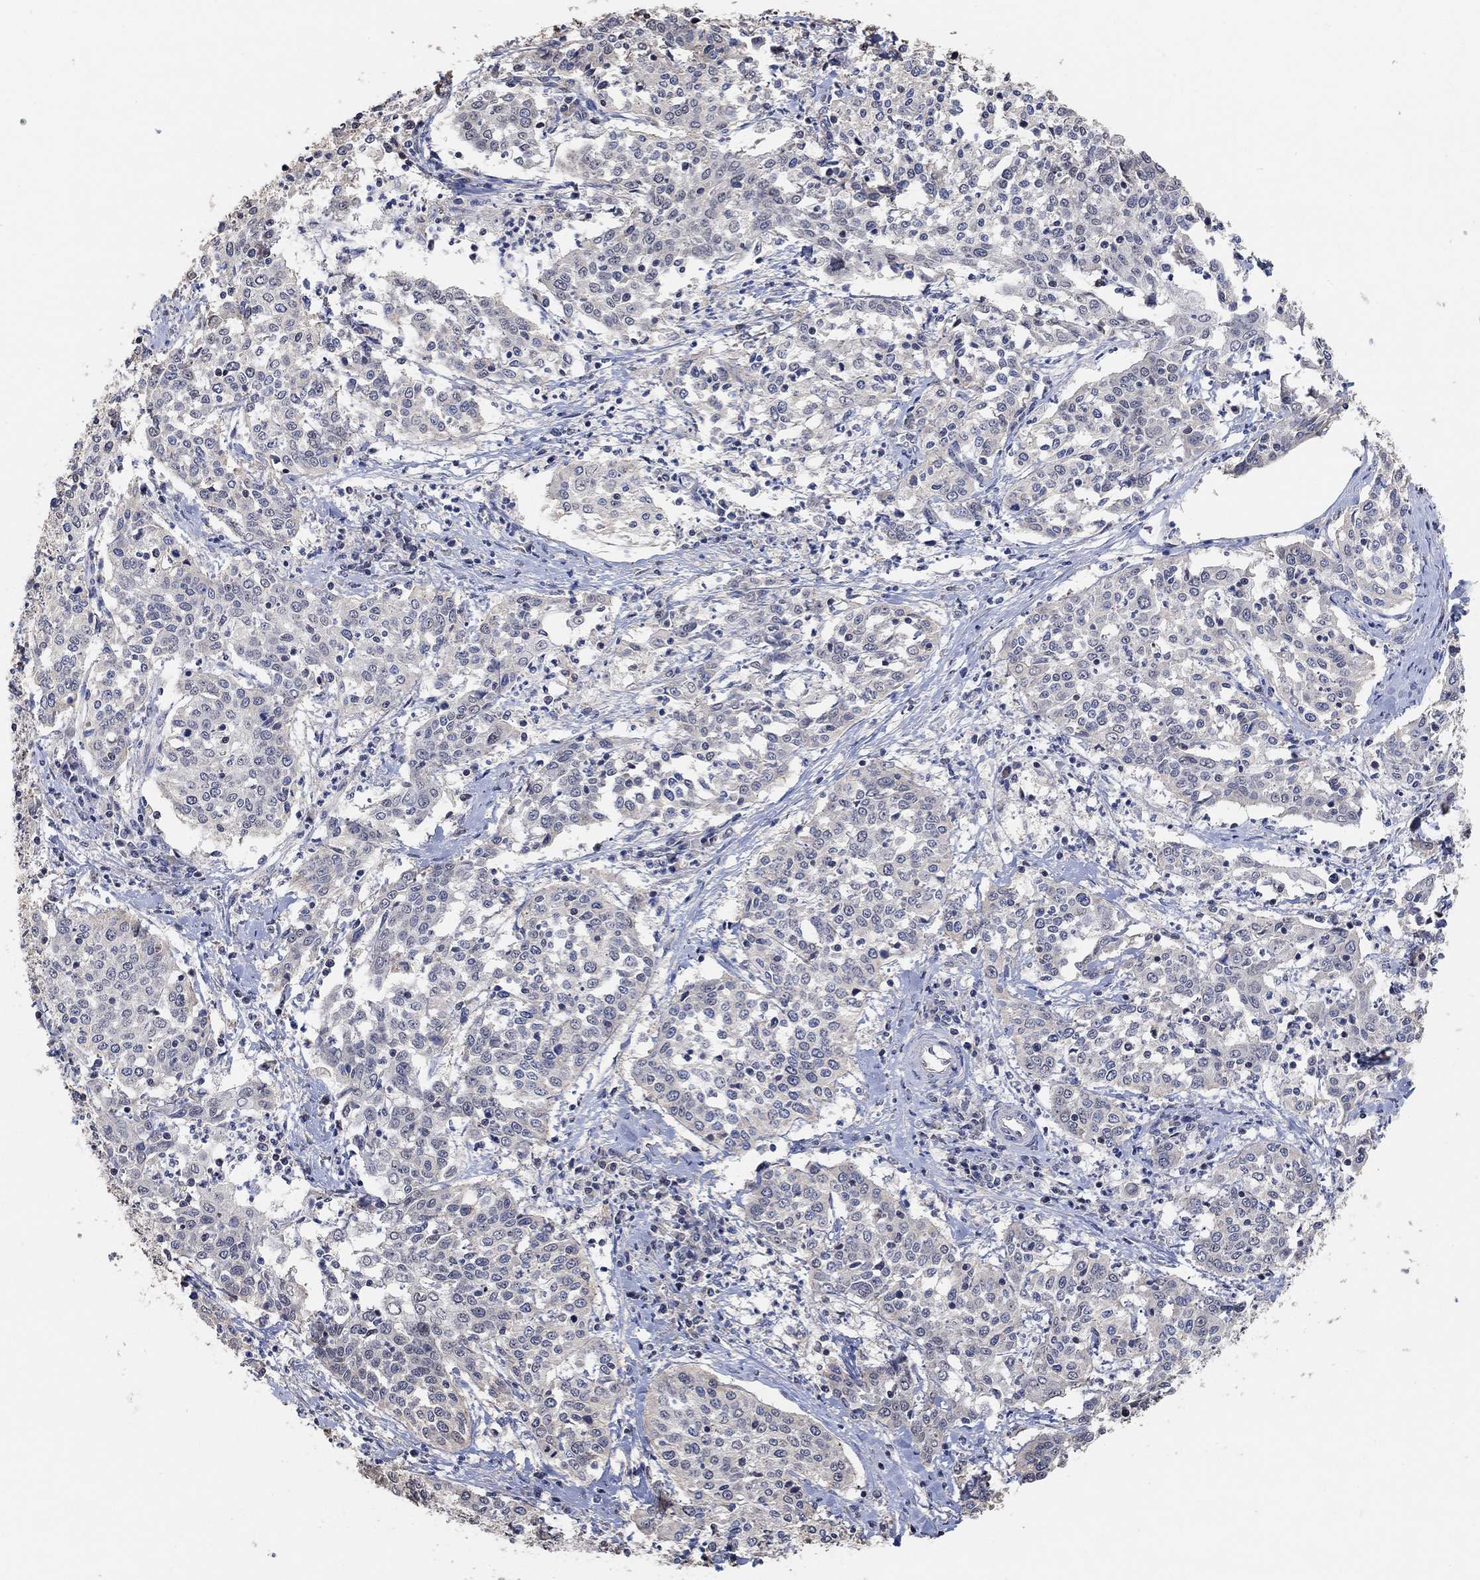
{"staining": {"intensity": "negative", "quantity": "none", "location": "none"}, "tissue": "cervical cancer", "cell_type": "Tumor cells", "image_type": "cancer", "snomed": [{"axis": "morphology", "description": "Squamous cell carcinoma, NOS"}, {"axis": "topography", "description": "Cervix"}], "caption": "High magnification brightfield microscopy of cervical cancer (squamous cell carcinoma) stained with DAB (3,3'-diaminobenzidine) (brown) and counterstained with hematoxylin (blue): tumor cells show no significant positivity. (DAB (3,3'-diaminobenzidine) IHC with hematoxylin counter stain).", "gene": "UNC5B", "patient": {"sex": "female", "age": 41}}